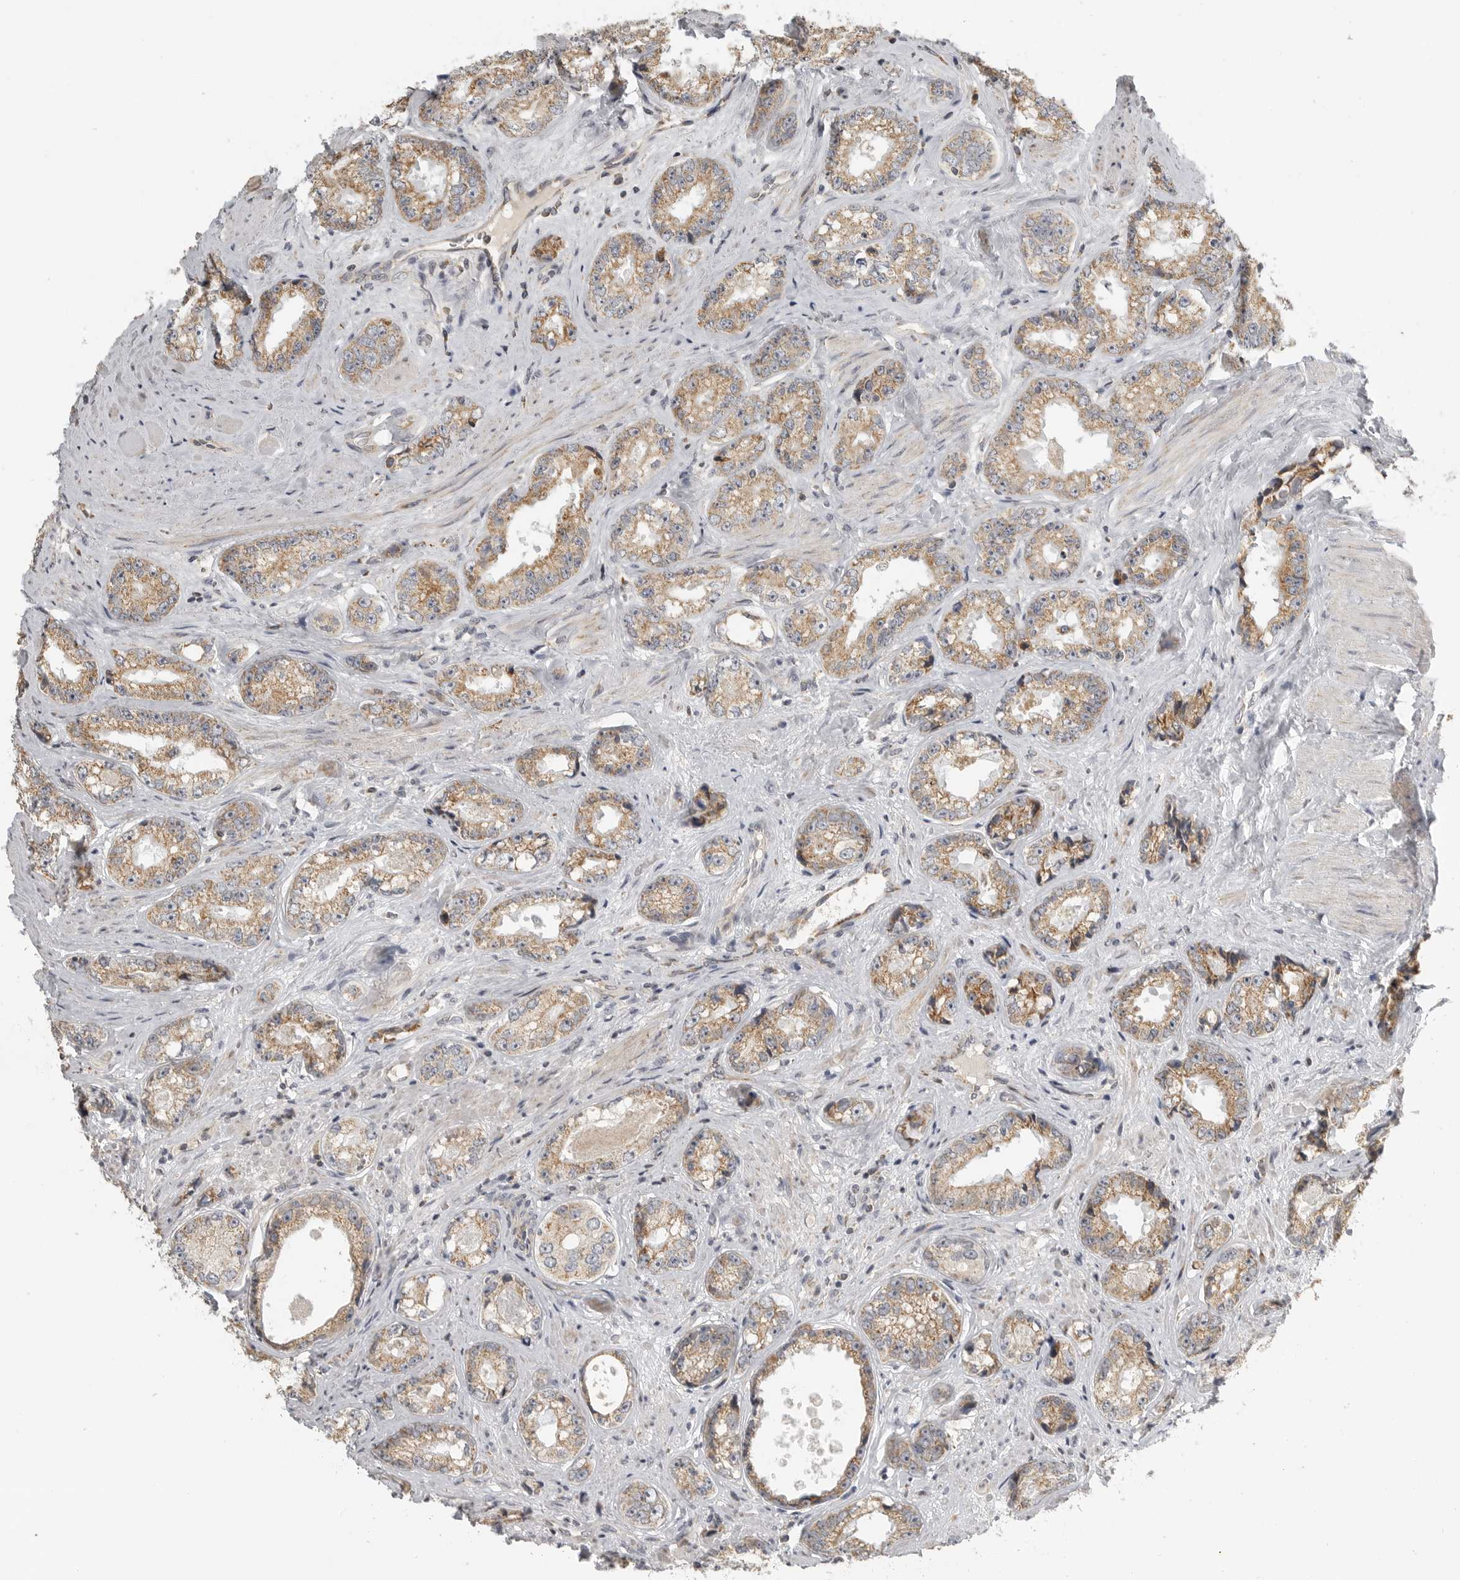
{"staining": {"intensity": "moderate", "quantity": ">75%", "location": "cytoplasmic/membranous"}, "tissue": "prostate cancer", "cell_type": "Tumor cells", "image_type": "cancer", "snomed": [{"axis": "morphology", "description": "Adenocarcinoma, High grade"}, {"axis": "topography", "description": "Prostate"}], "caption": "The image exhibits a brown stain indicating the presence of a protein in the cytoplasmic/membranous of tumor cells in prostate cancer.", "gene": "RXFP3", "patient": {"sex": "male", "age": 61}}